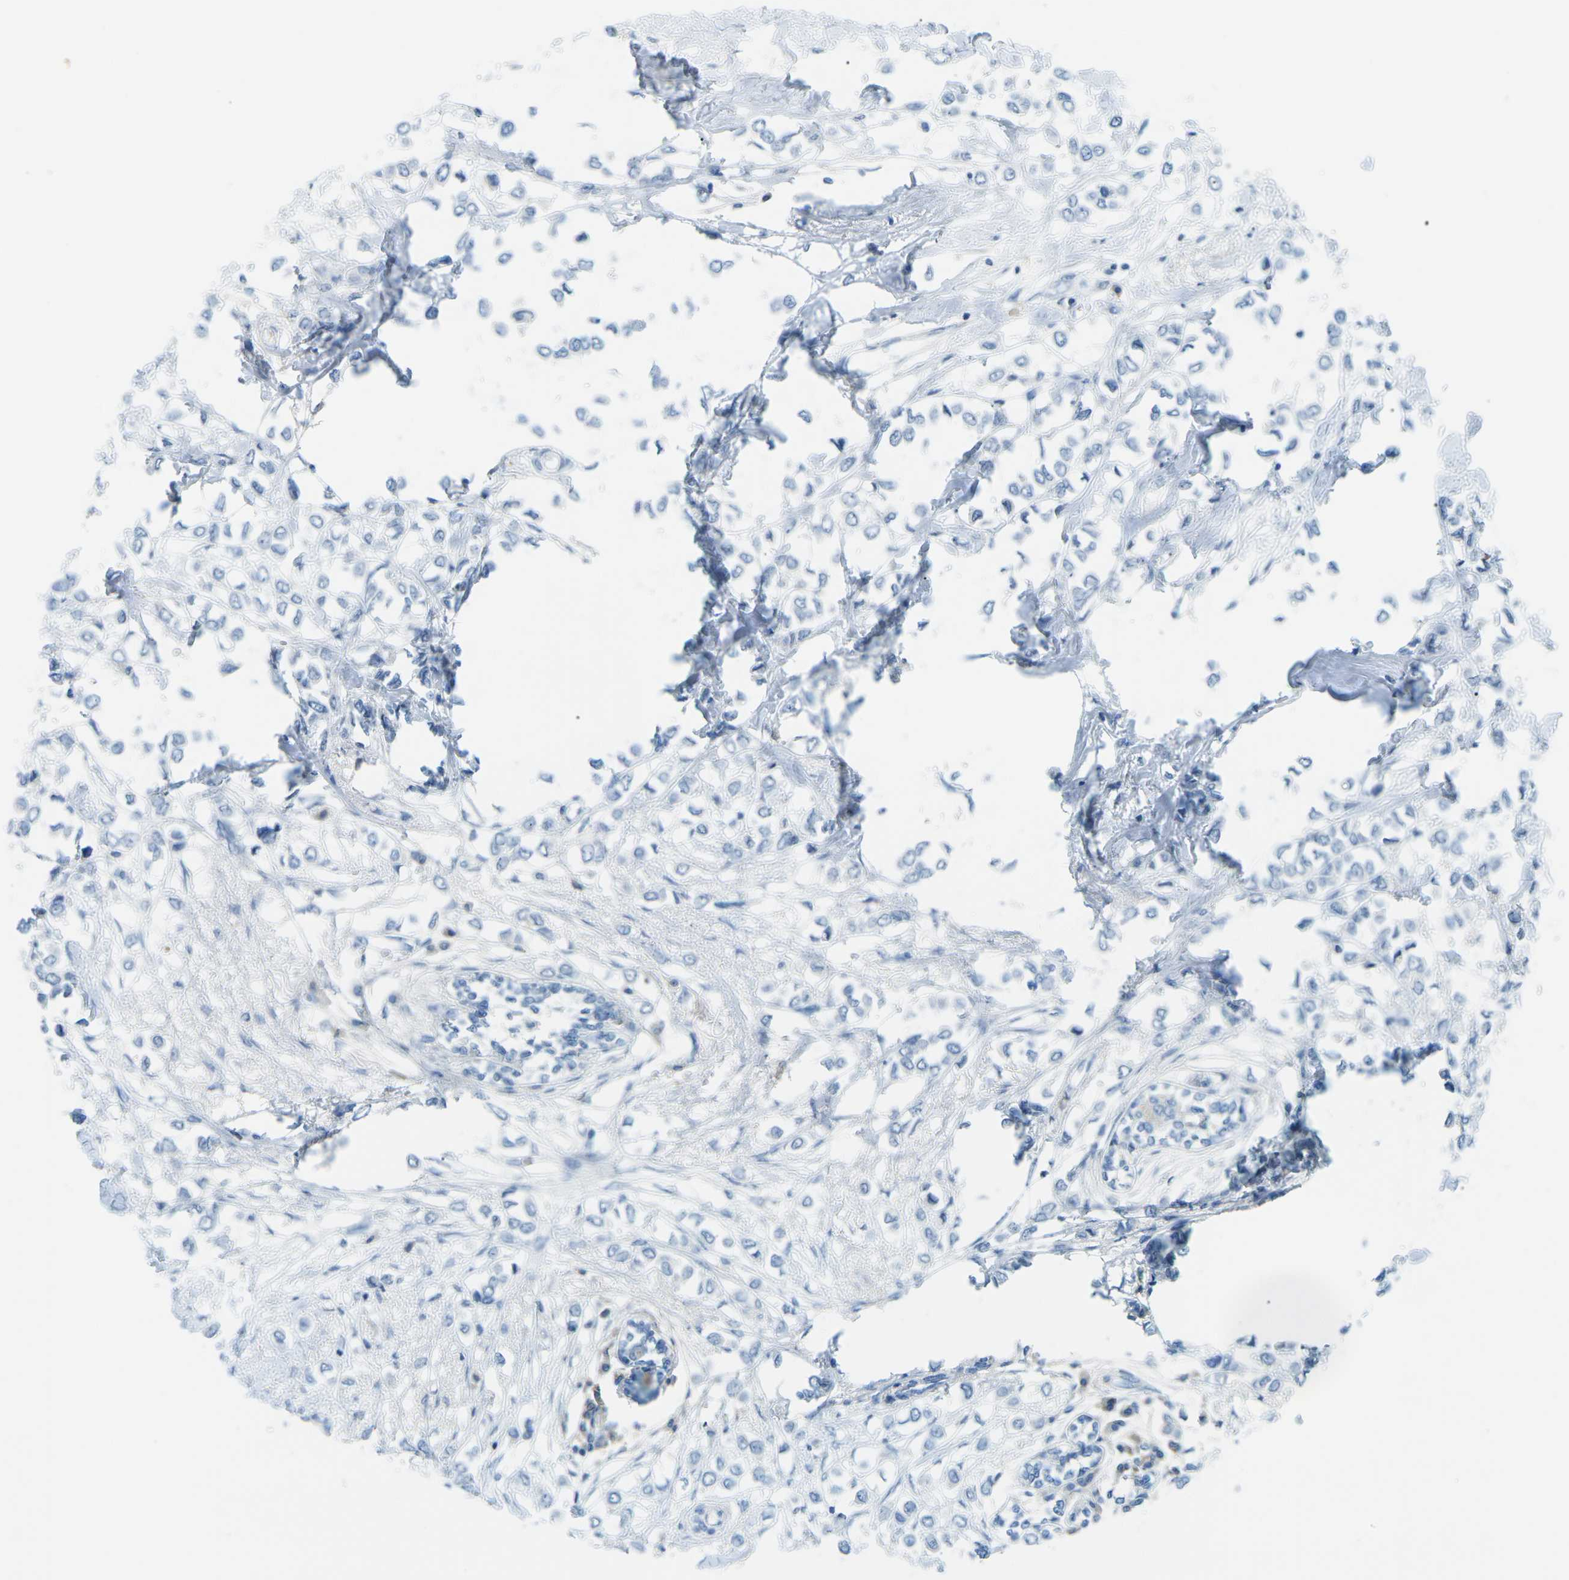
{"staining": {"intensity": "negative", "quantity": "none", "location": "none"}, "tissue": "breast cancer", "cell_type": "Tumor cells", "image_type": "cancer", "snomed": [{"axis": "morphology", "description": "Lobular carcinoma"}, {"axis": "topography", "description": "Breast"}], "caption": "Tumor cells show no significant positivity in breast cancer (lobular carcinoma).", "gene": "CD47", "patient": {"sex": "female", "age": 51}}